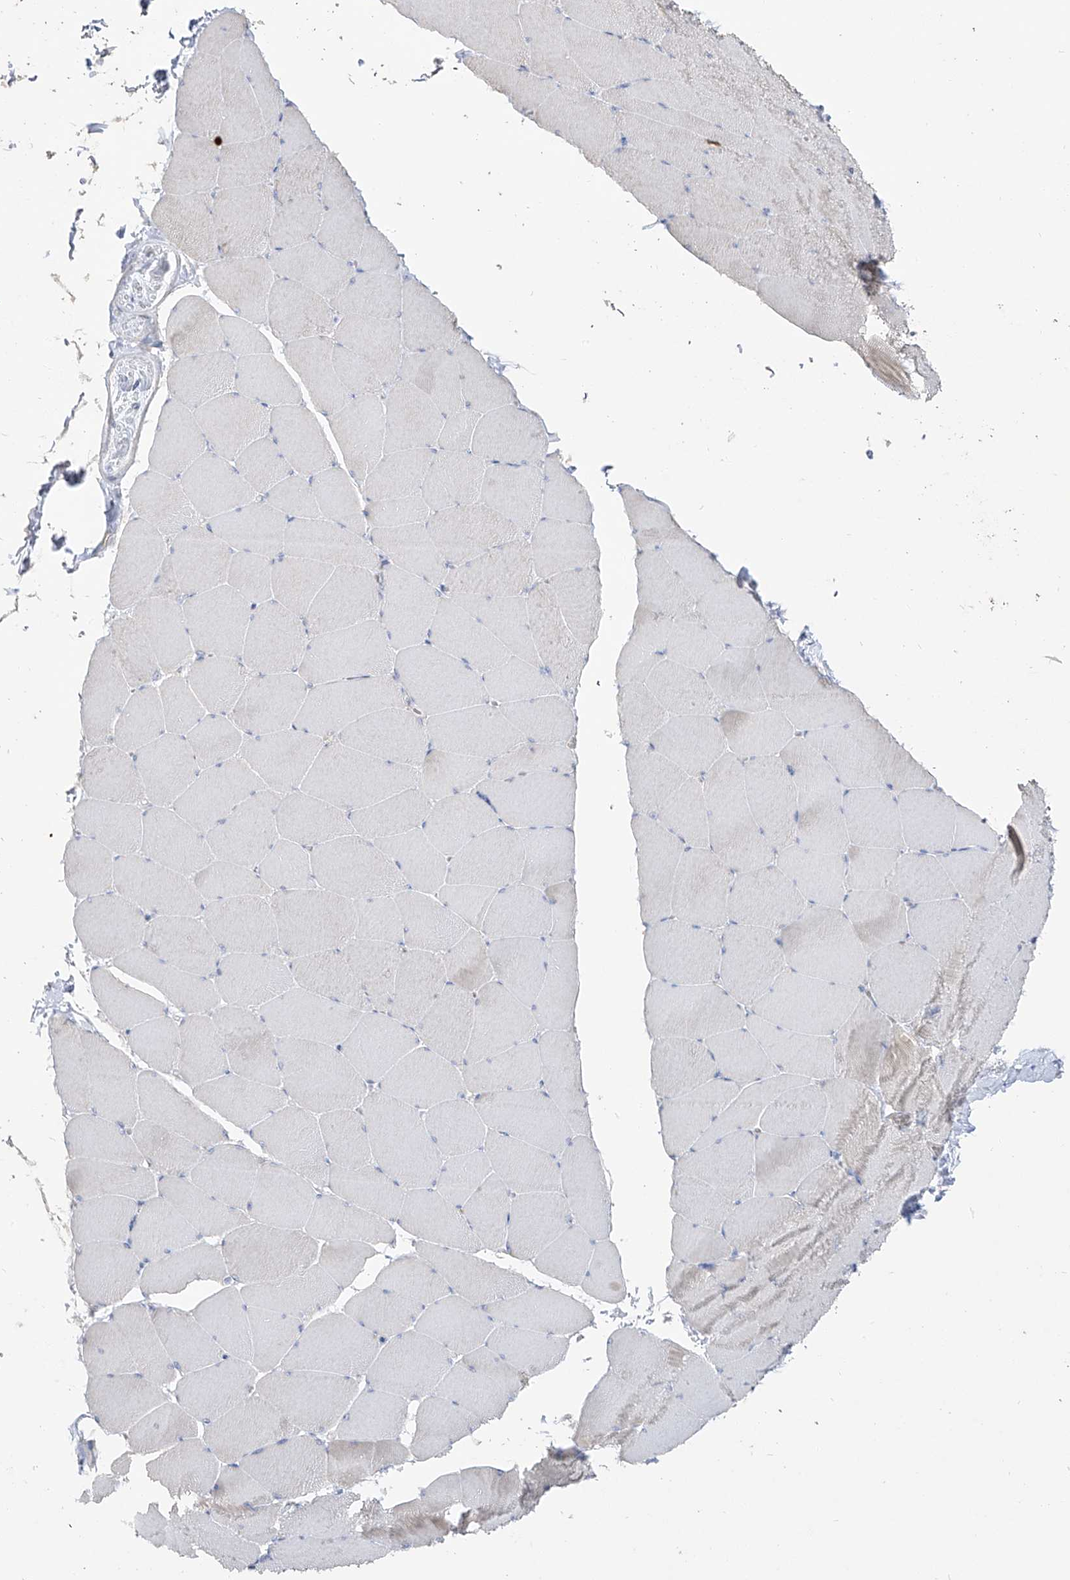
{"staining": {"intensity": "negative", "quantity": "none", "location": "none"}, "tissue": "skeletal muscle", "cell_type": "Myocytes", "image_type": "normal", "snomed": [{"axis": "morphology", "description": "Normal tissue, NOS"}, {"axis": "topography", "description": "Skeletal muscle"}], "caption": "Histopathology image shows no protein expression in myocytes of unremarkable skeletal muscle. (DAB immunohistochemistry, high magnification).", "gene": "ZNF227", "patient": {"sex": "male", "age": 62}}